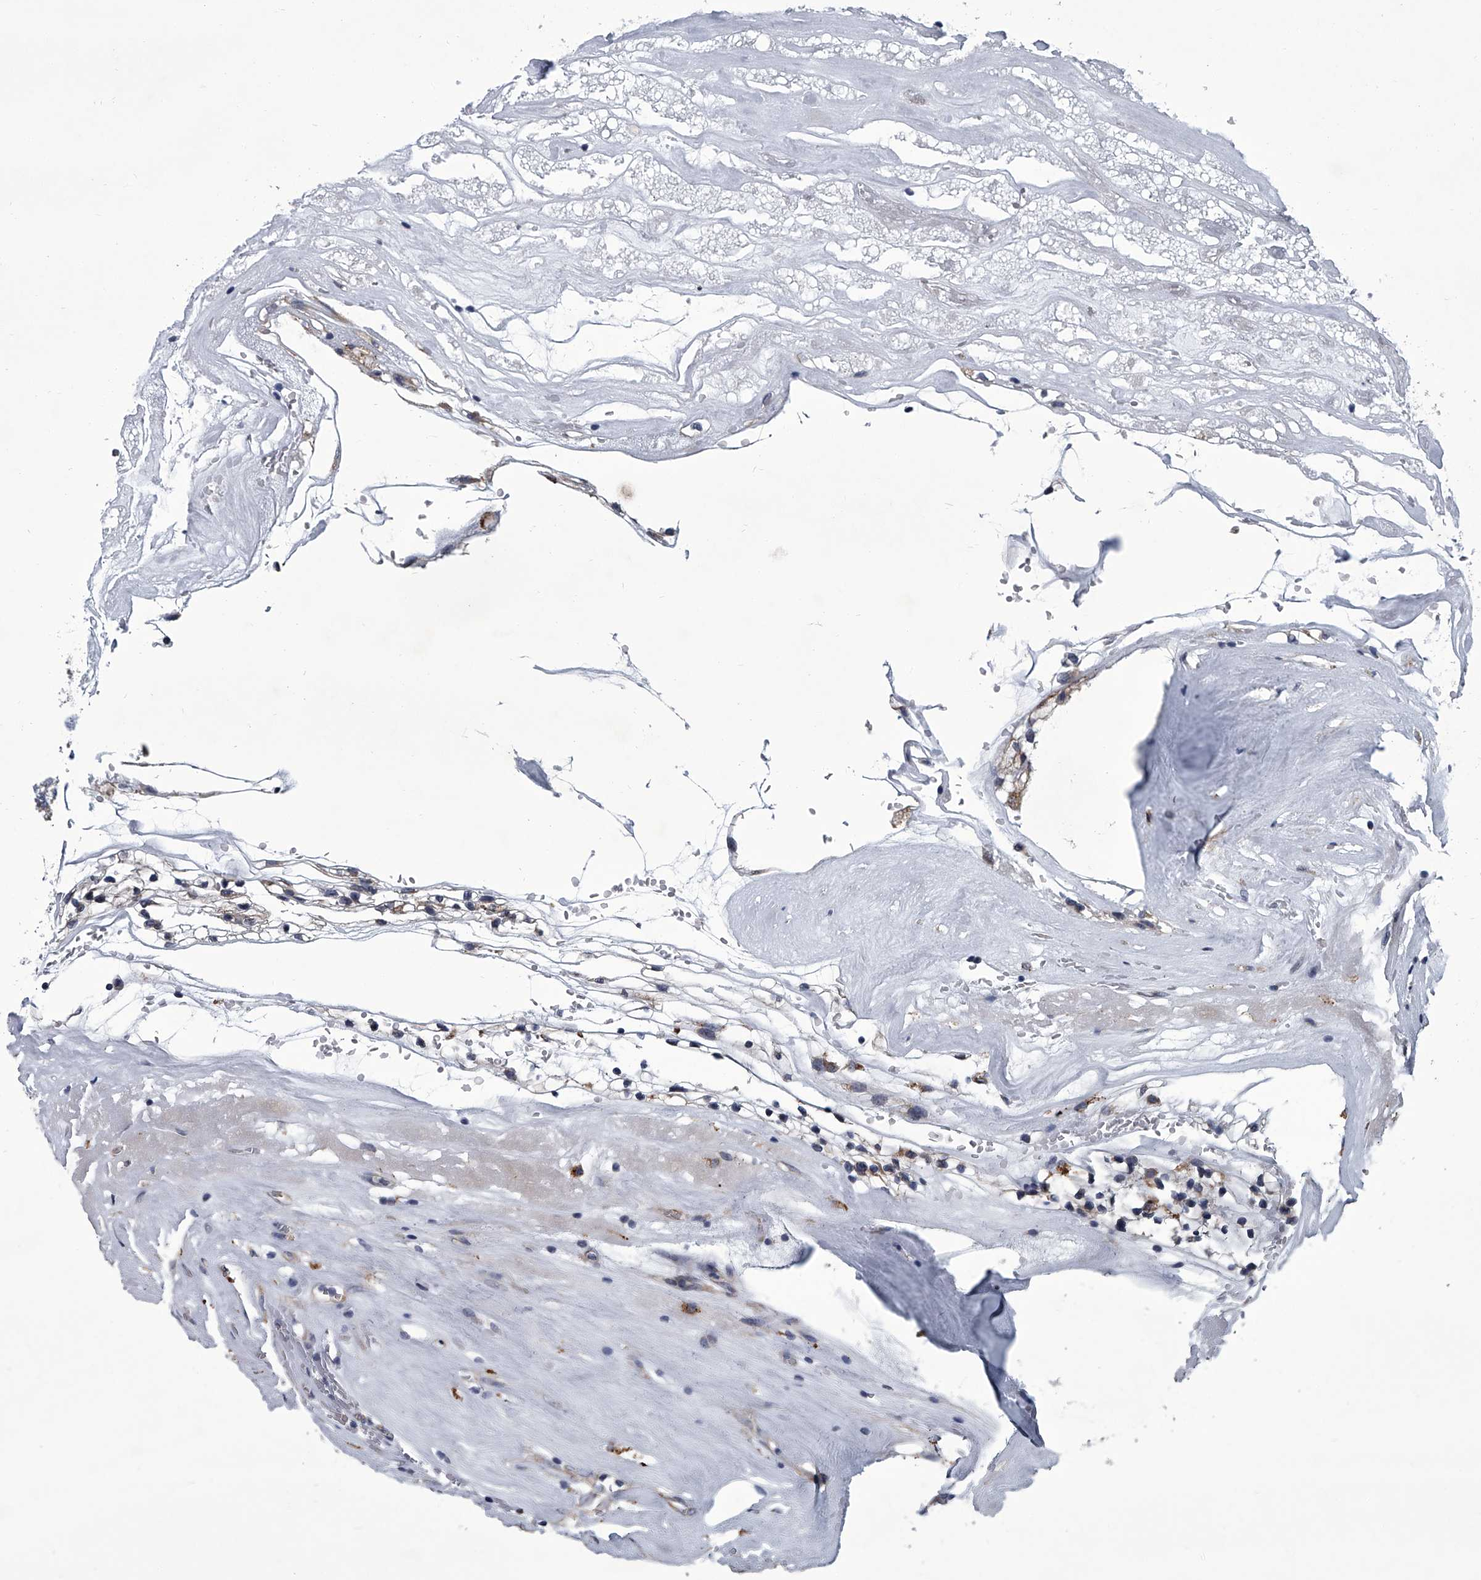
{"staining": {"intensity": "weak", "quantity": "<25%", "location": "cytoplasmic/membranous"}, "tissue": "renal cancer", "cell_type": "Tumor cells", "image_type": "cancer", "snomed": [{"axis": "morphology", "description": "Adenocarcinoma, NOS"}, {"axis": "topography", "description": "Kidney"}], "caption": "Renal cancer was stained to show a protein in brown. There is no significant positivity in tumor cells.", "gene": "ABCG1", "patient": {"sex": "female", "age": 57}}